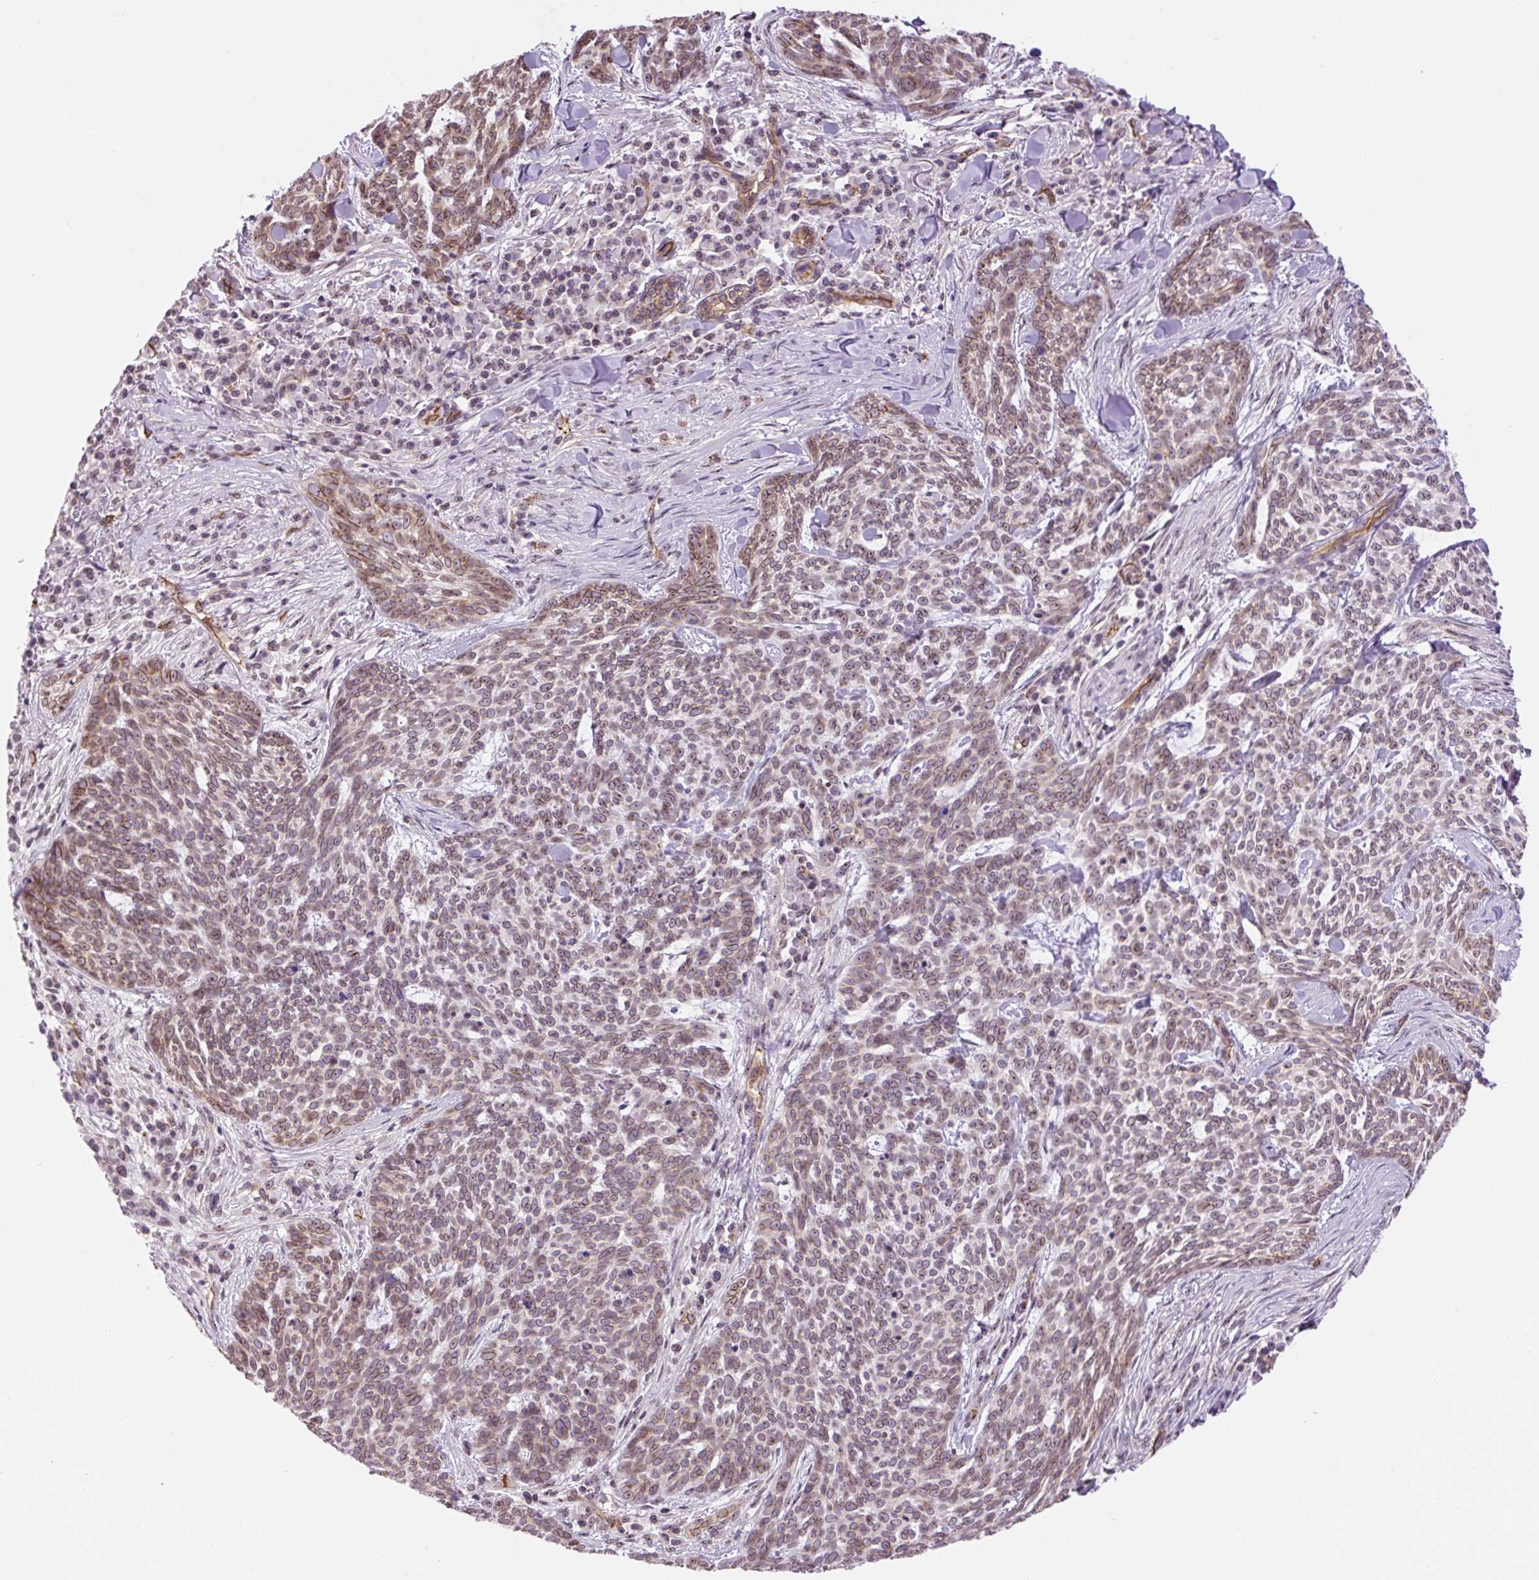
{"staining": {"intensity": "weak", "quantity": "25%-75%", "location": "nuclear"}, "tissue": "skin cancer", "cell_type": "Tumor cells", "image_type": "cancer", "snomed": [{"axis": "morphology", "description": "Basal cell carcinoma"}, {"axis": "topography", "description": "Skin"}], "caption": "A photomicrograph showing weak nuclear staining in approximately 25%-75% of tumor cells in basal cell carcinoma (skin), as visualized by brown immunohistochemical staining.", "gene": "MYO5C", "patient": {"sex": "female", "age": 93}}